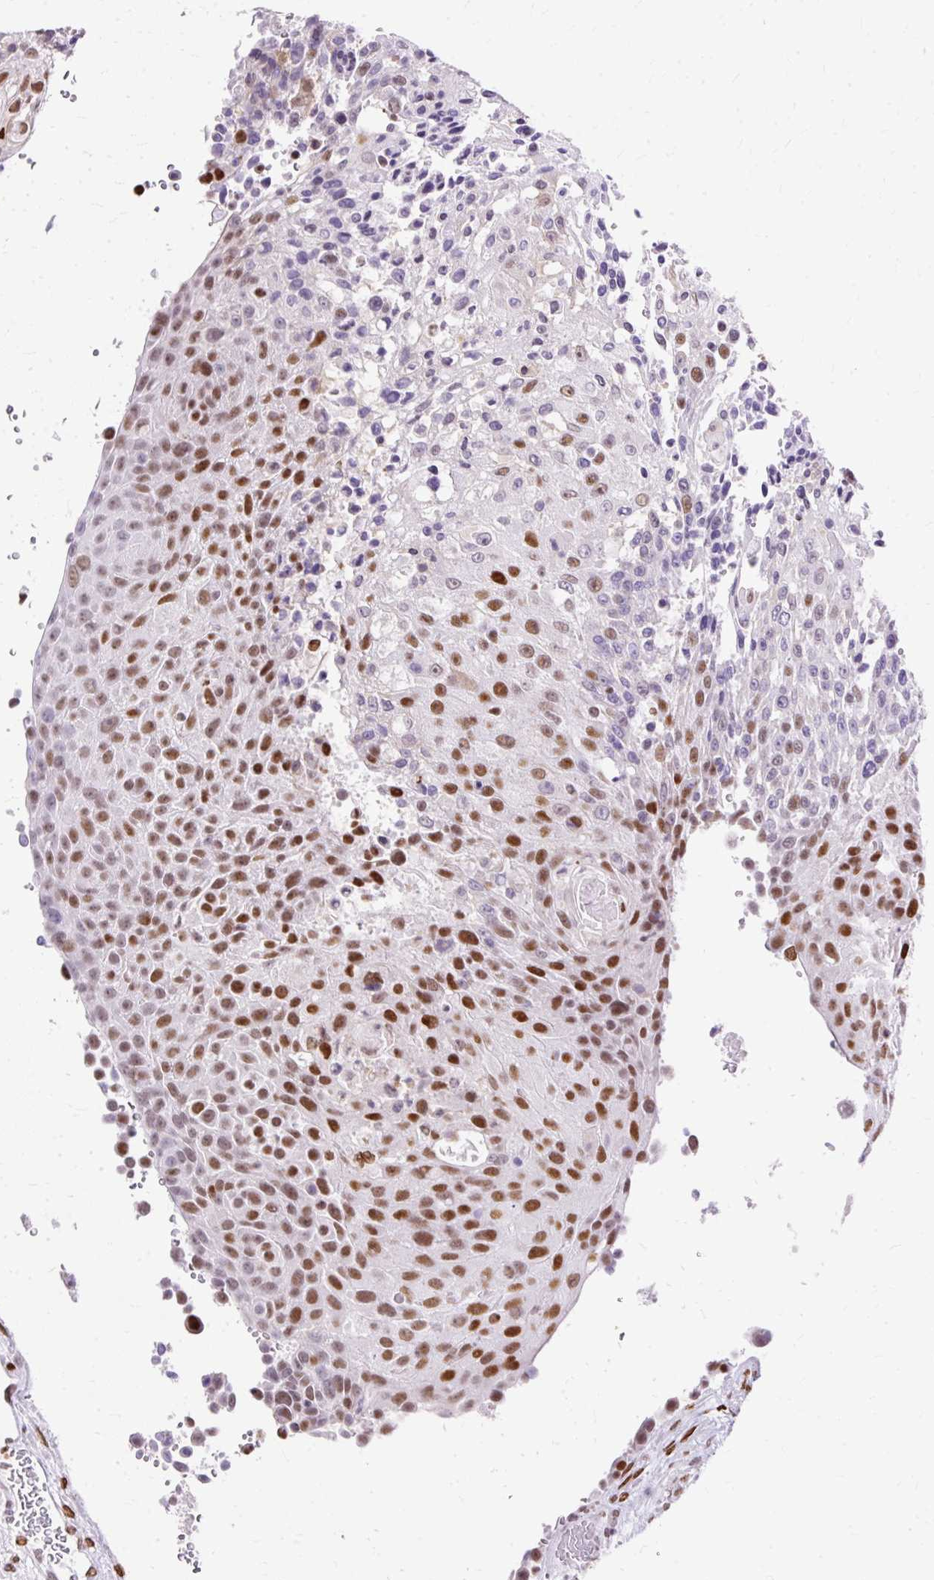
{"staining": {"intensity": "moderate", "quantity": ">75%", "location": "nuclear"}, "tissue": "urothelial cancer", "cell_type": "Tumor cells", "image_type": "cancer", "snomed": [{"axis": "morphology", "description": "Urothelial carcinoma, High grade"}, {"axis": "topography", "description": "Urinary bladder"}], "caption": "High-magnification brightfield microscopy of high-grade urothelial carcinoma stained with DAB (brown) and counterstained with hematoxylin (blue). tumor cells exhibit moderate nuclear staining is identified in approximately>75% of cells.", "gene": "TMEM184C", "patient": {"sex": "female", "age": 63}}